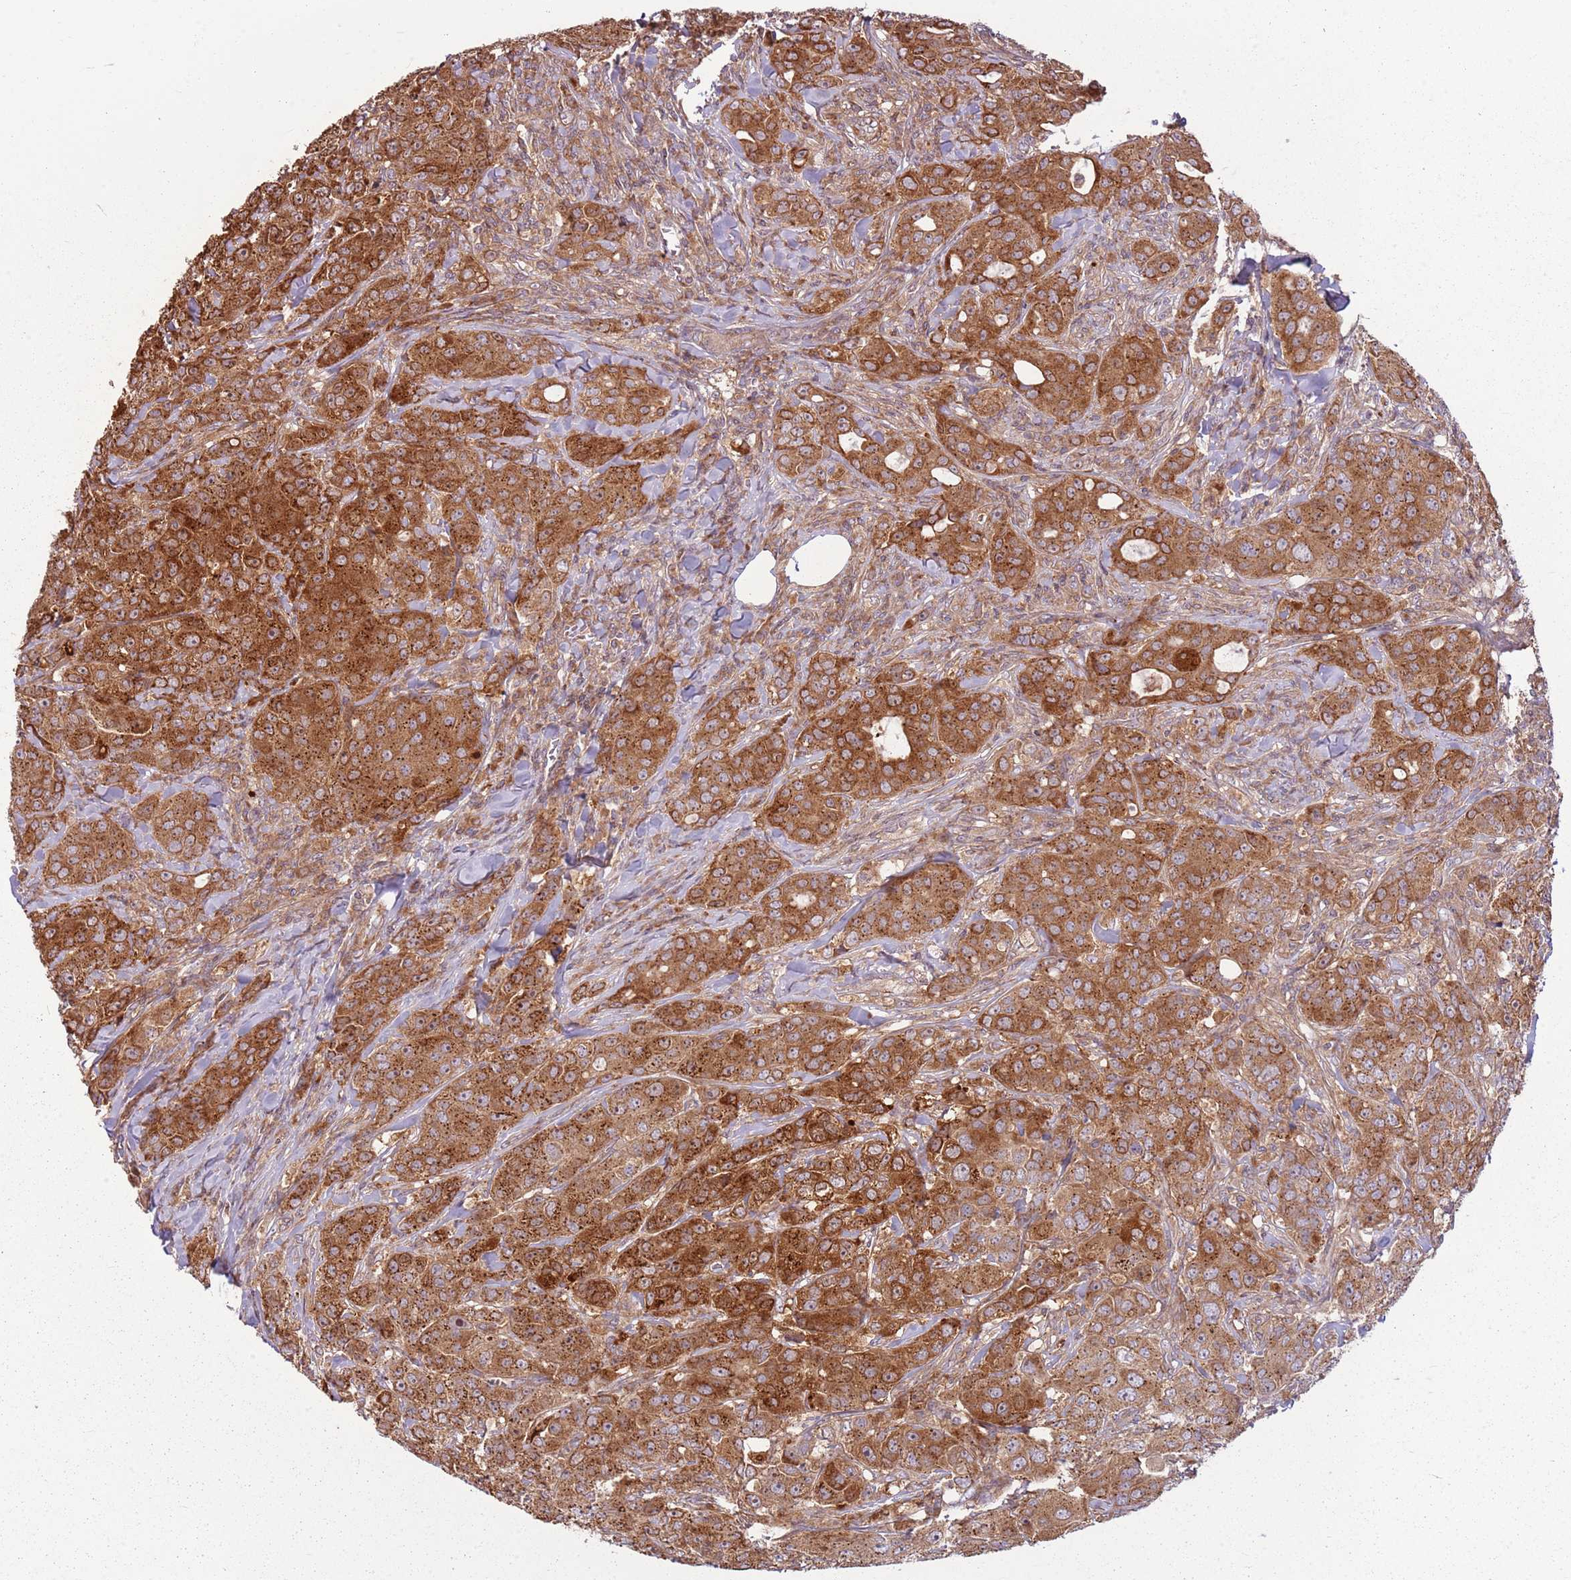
{"staining": {"intensity": "strong", "quantity": ">75%", "location": "cytoplasmic/membranous,nuclear"}, "tissue": "breast cancer", "cell_type": "Tumor cells", "image_type": "cancer", "snomed": [{"axis": "morphology", "description": "Duct carcinoma"}, {"axis": "topography", "description": "Breast"}], "caption": "Immunohistochemistry staining of breast intraductal carcinoma, which shows high levels of strong cytoplasmic/membranous and nuclear staining in approximately >75% of tumor cells indicating strong cytoplasmic/membranous and nuclear protein positivity. The staining was performed using DAB (3,3'-diaminobenzidine) (brown) for protein detection and nuclei were counterstained in hematoxylin (blue).", "gene": "RPL21", "patient": {"sex": "female", "age": 43}}